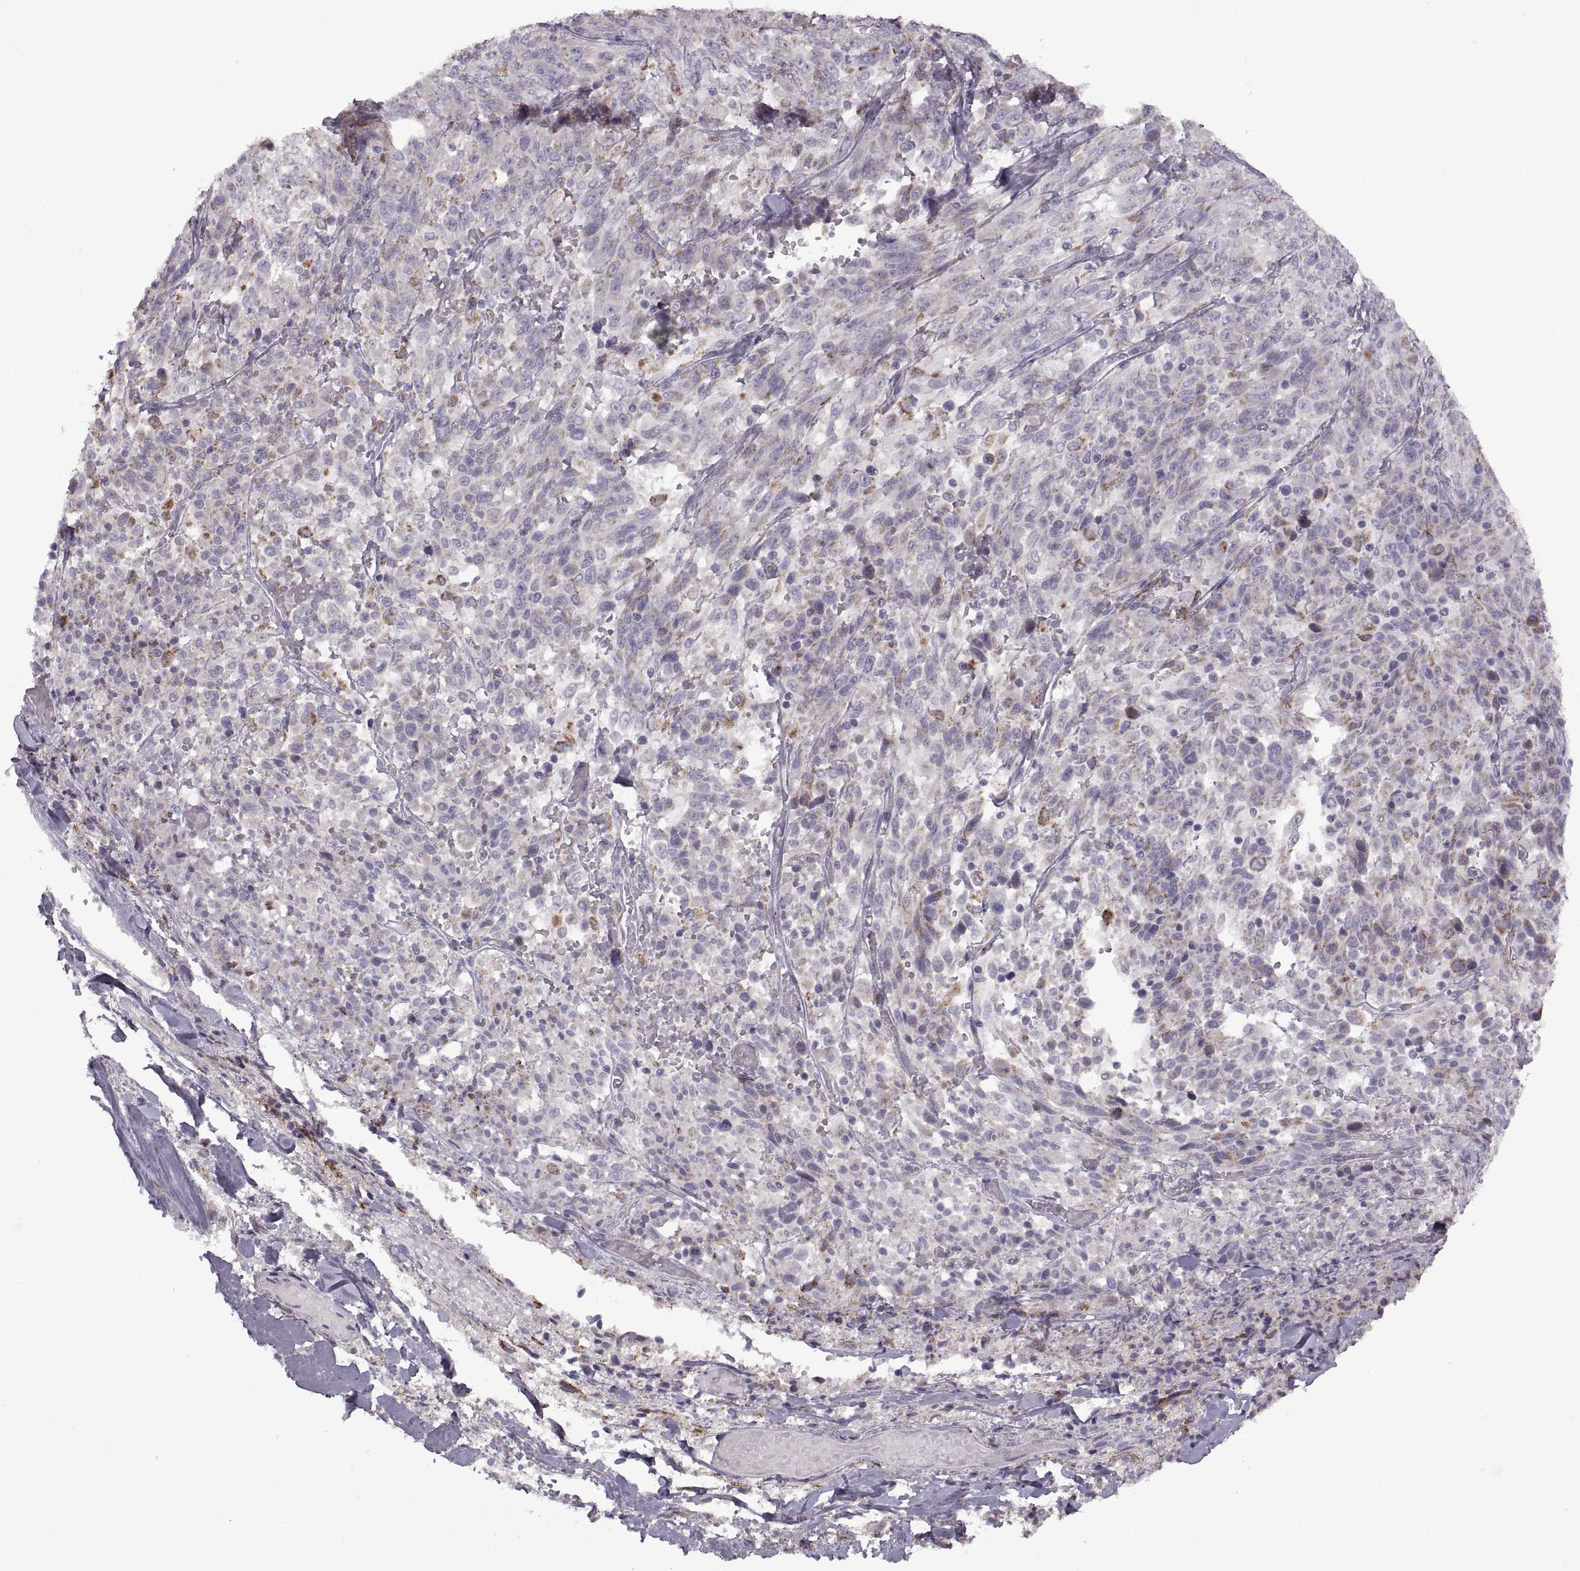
{"staining": {"intensity": "negative", "quantity": "none", "location": "none"}, "tissue": "melanoma", "cell_type": "Tumor cells", "image_type": "cancer", "snomed": [{"axis": "morphology", "description": "Malignant melanoma, NOS"}, {"axis": "topography", "description": "Skin"}], "caption": "Immunohistochemical staining of human malignant melanoma exhibits no significant expression in tumor cells.", "gene": "PIERCE1", "patient": {"sex": "female", "age": 91}}